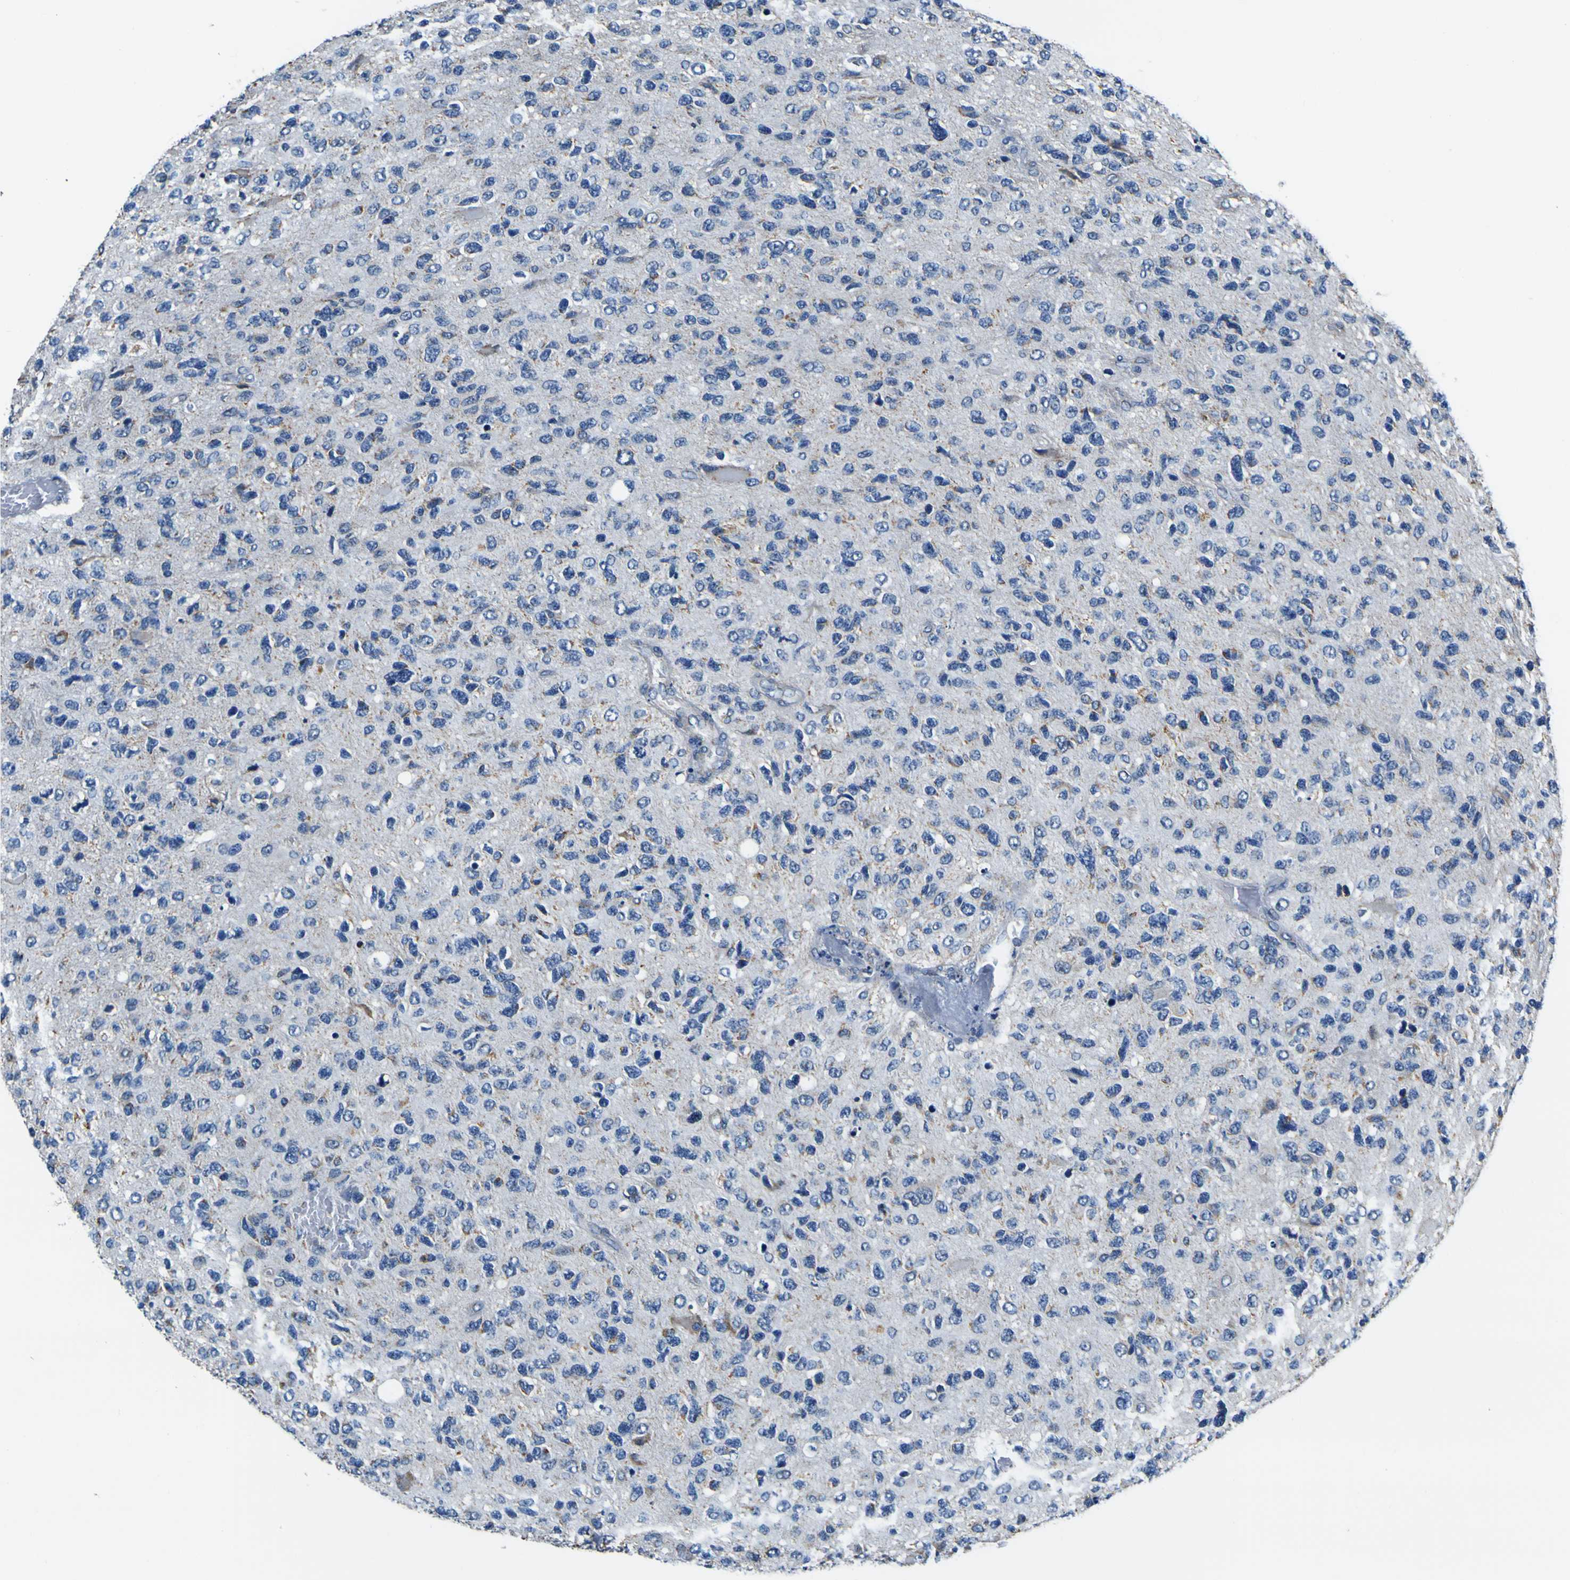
{"staining": {"intensity": "weak", "quantity": "25%-75%", "location": "cytoplasmic/membranous"}, "tissue": "glioma", "cell_type": "Tumor cells", "image_type": "cancer", "snomed": [{"axis": "morphology", "description": "Glioma, malignant, High grade"}, {"axis": "topography", "description": "Brain"}], "caption": "A micrograph of glioma stained for a protein shows weak cytoplasmic/membranous brown staining in tumor cells. Nuclei are stained in blue.", "gene": "LRP4", "patient": {"sex": "female", "age": 58}}